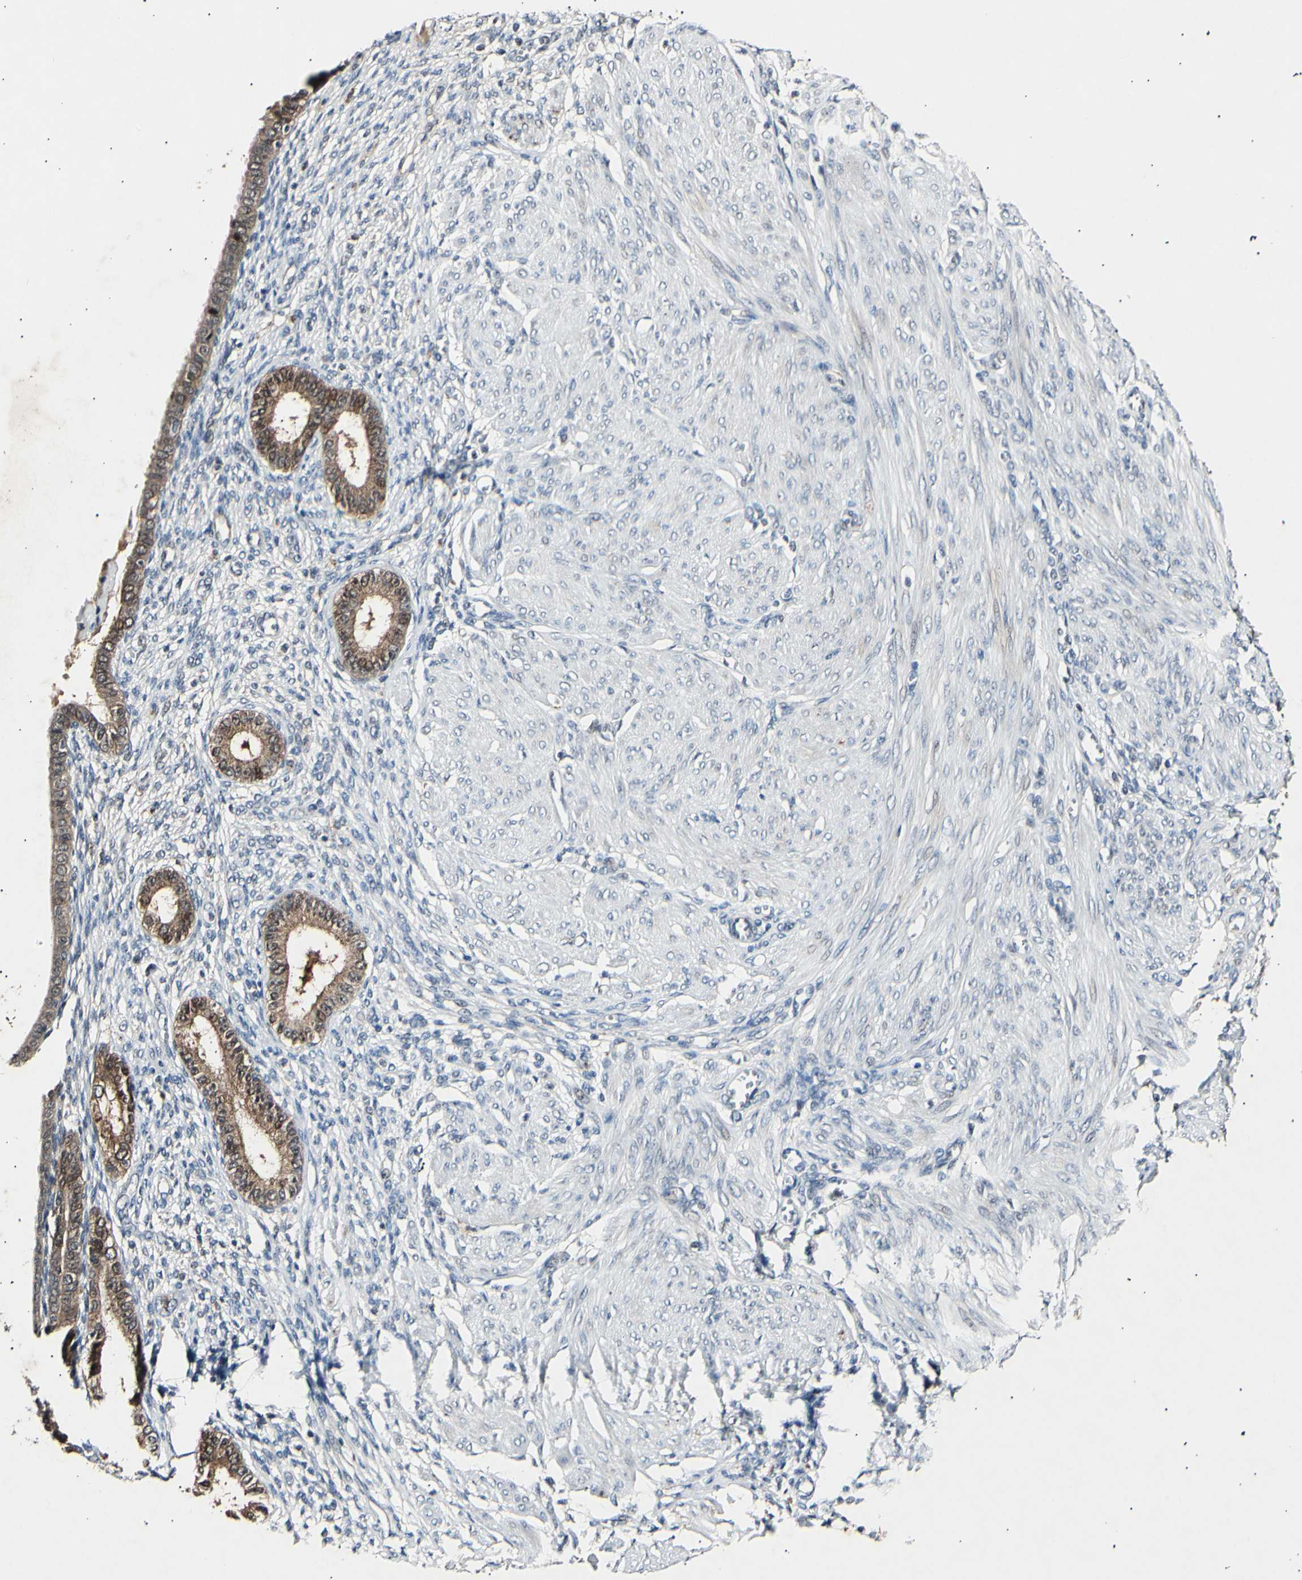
{"staining": {"intensity": "weak", "quantity": "25%-75%", "location": "cytoplasmic/membranous"}, "tissue": "endometrium", "cell_type": "Cells in endometrial stroma", "image_type": "normal", "snomed": [{"axis": "morphology", "description": "Normal tissue, NOS"}, {"axis": "topography", "description": "Endometrium"}], "caption": "Immunohistochemical staining of benign endometrium displays weak cytoplasmic/membranous protein staining in about 25%-75% of cells in endometrial stroma.", "gene": "ADCY3", "patient": {"sex": "female", "age": 72}}